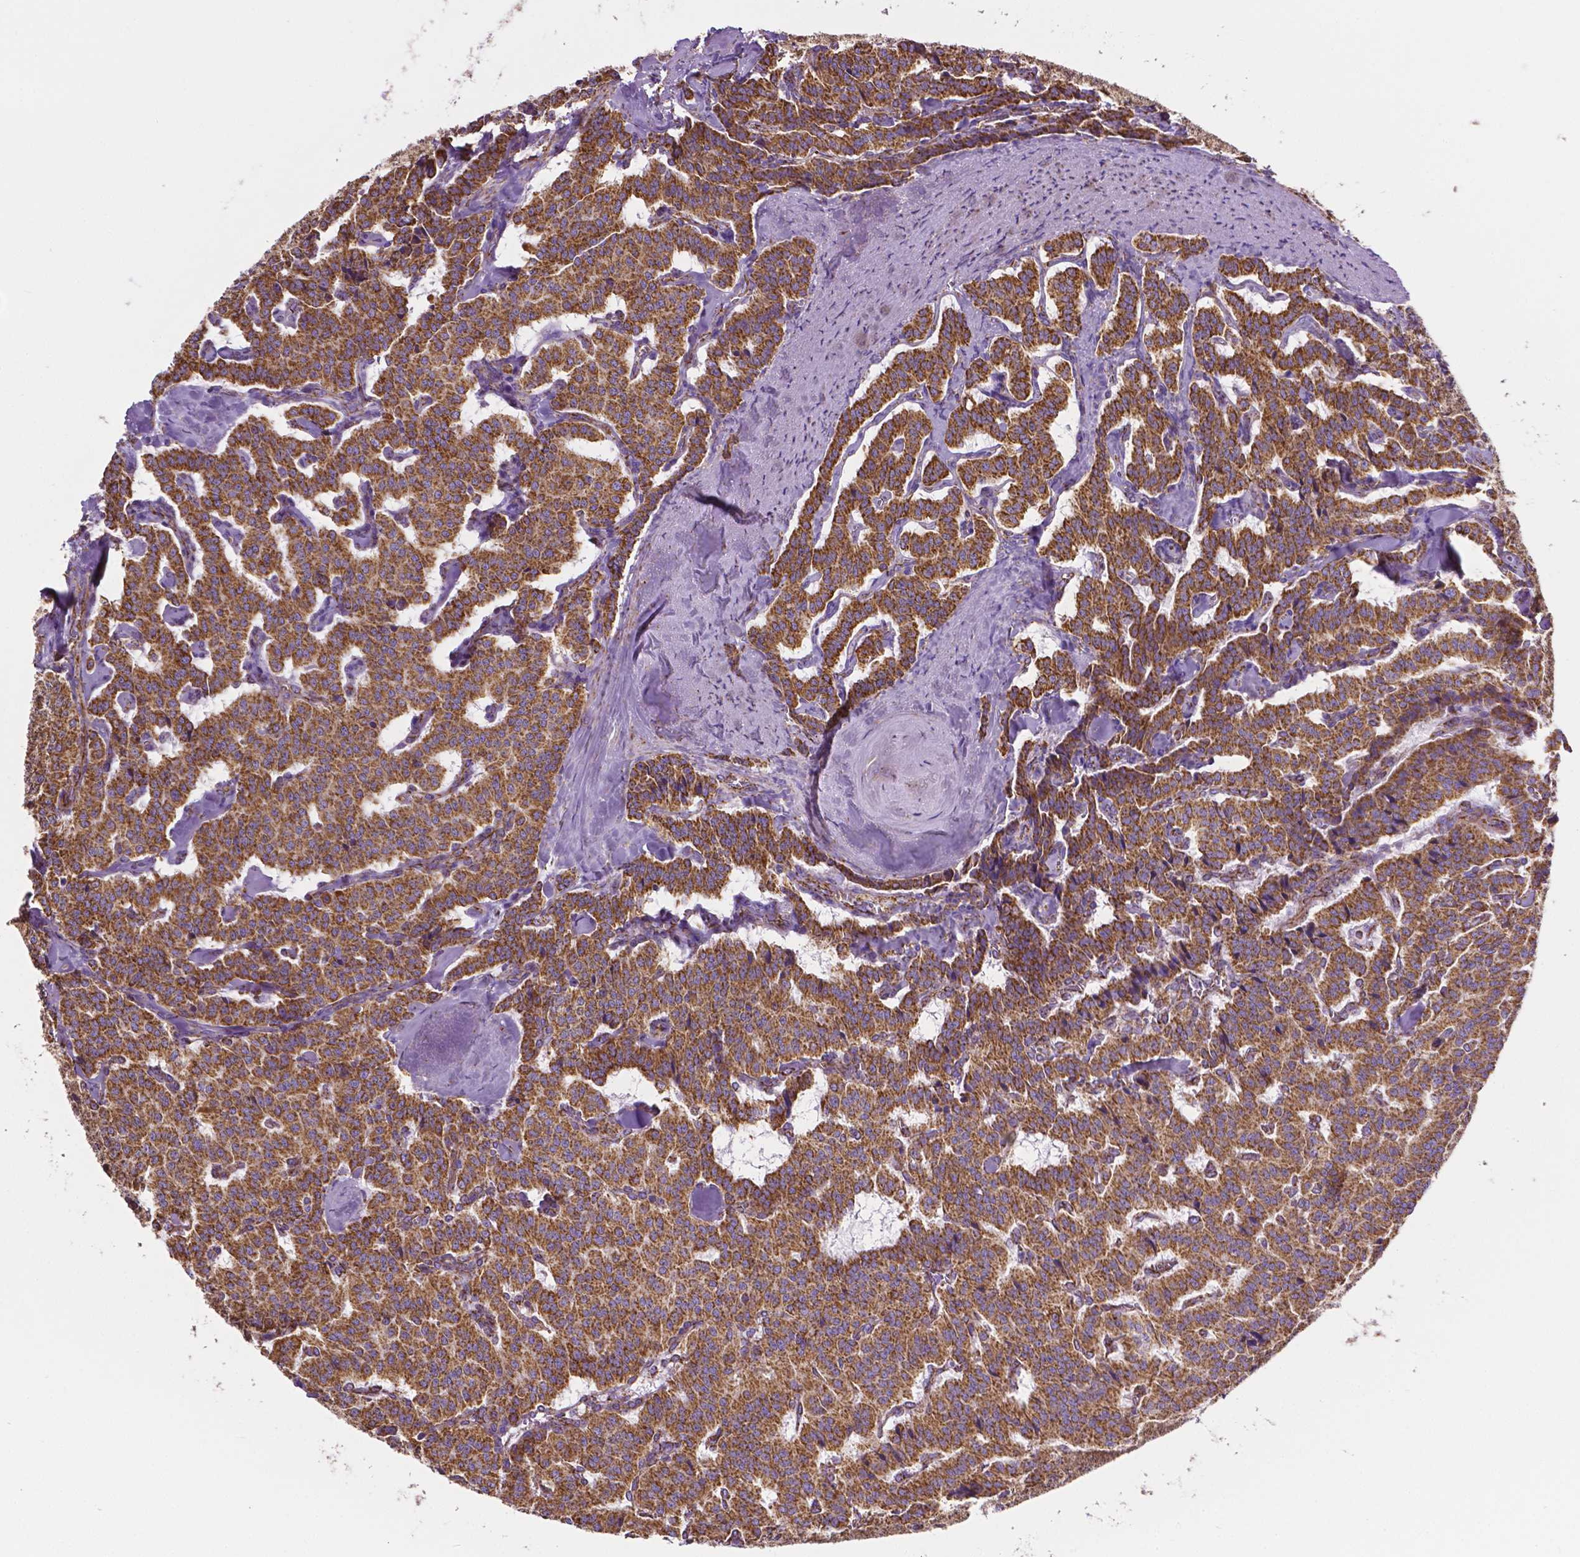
{"staining": {"intensity": "moderate", "quantity": ">75%", "location": "cytoplasmic/membranous"}, "tissue": "carcinoid", "cell_type": "Tumor cells", "image_type": "cancer", "snomed": [{"axis": "morphology", "description": "Carcinoid, malignant, NOS"}, {"axis": "topography", "description": "Lung"}], "caption": "A medium amount of moderate cytoplasmic/membranous positivity is identified in about >75% of tumor cells in carcinoid tissue.", "gene": "RMDN3", "patient": {"sex": "female", "age": 46}}